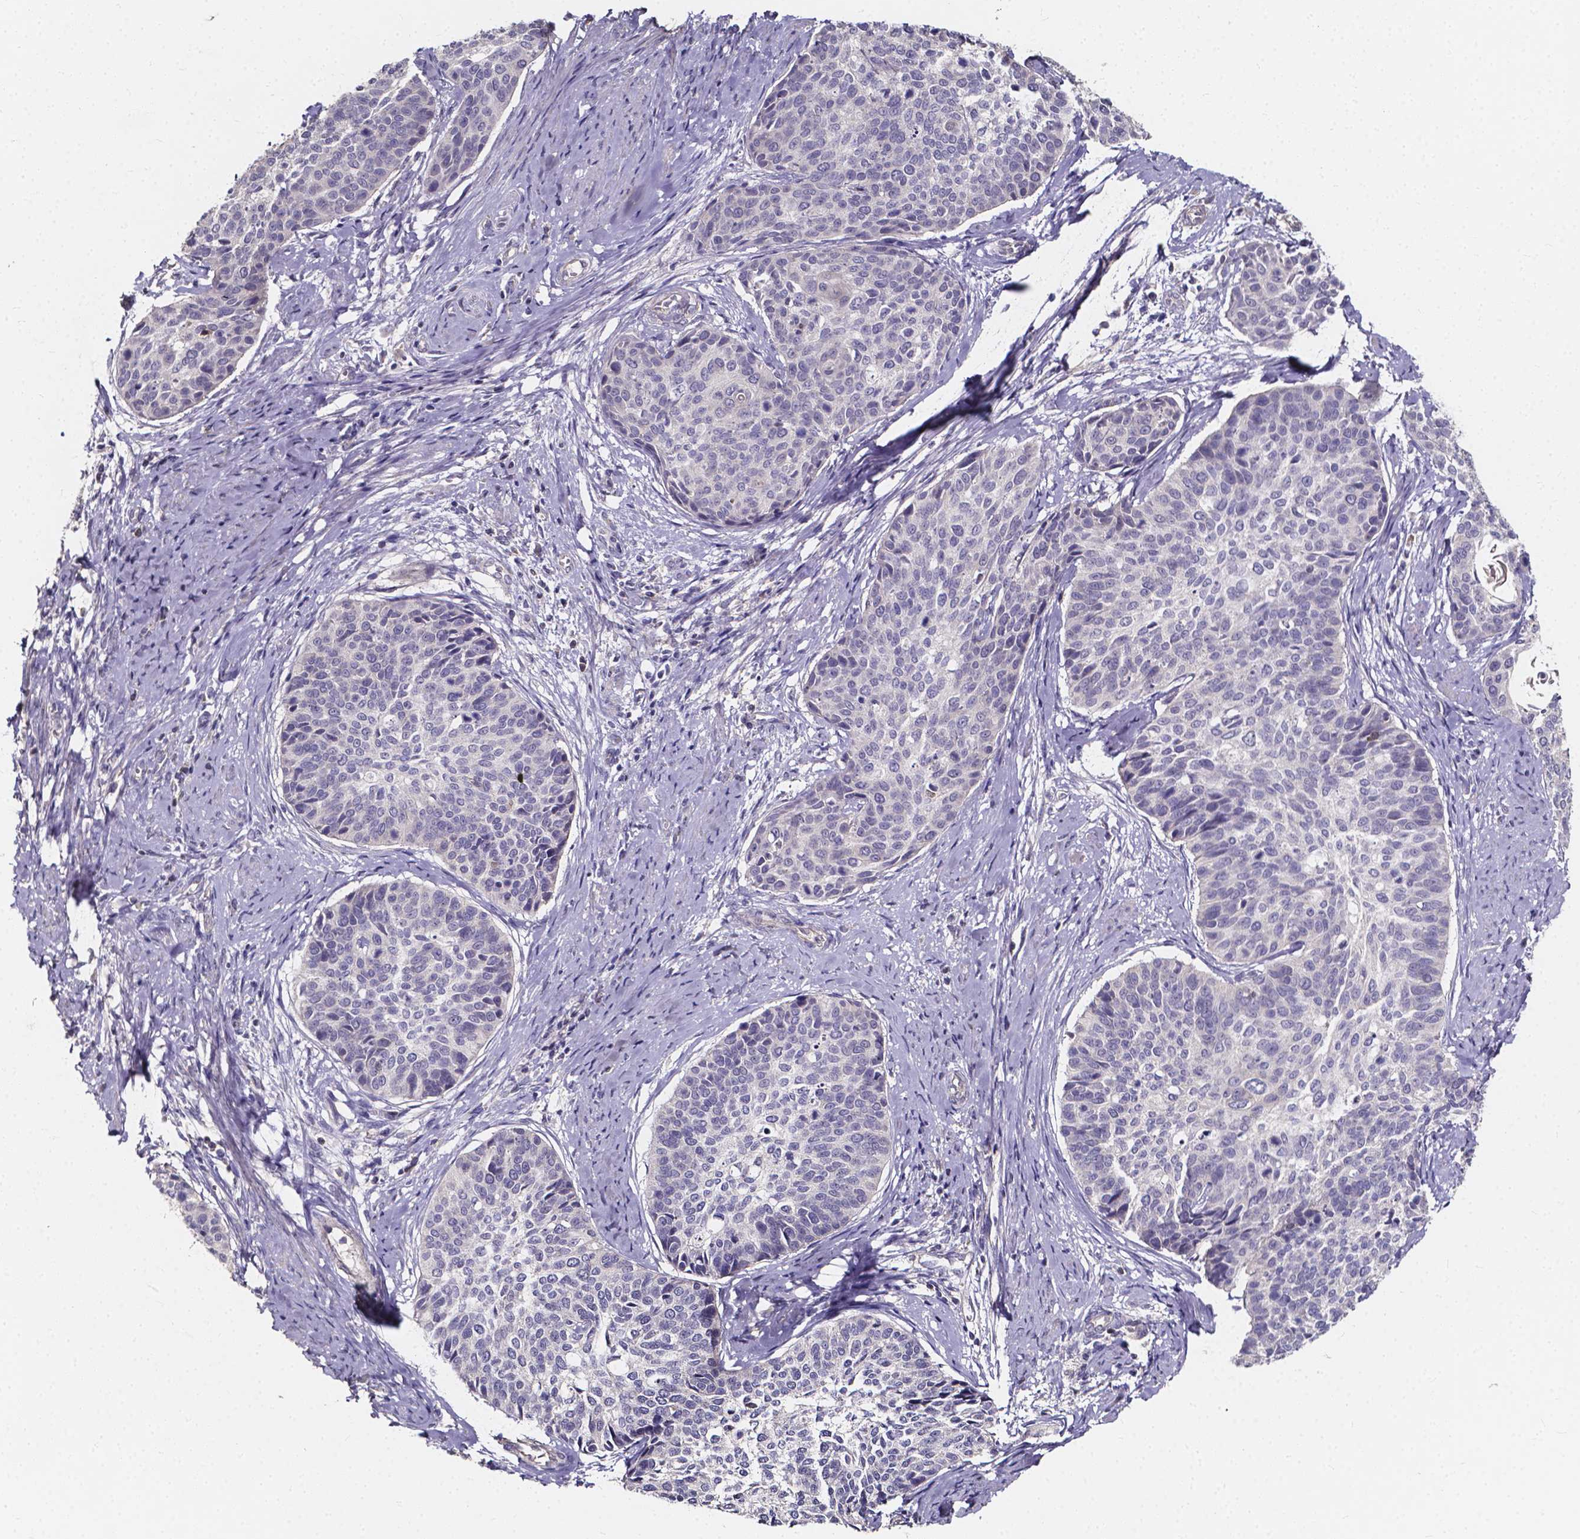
{"staining": {"intensity": "negative", "quantity": "none", "location": "none"}, "tissue": "cervical cancer", "cell_type": "Tumor cells", "image_type": "cancer", "snomed": [{"axis": "morphology", "description": "Squamous cell carcinoma, NOS"}, {"axis": "topography", "description": "Cervix"}], "caption": "Immunohistochemical staining of human cervical cancer demonstrates no significant positivity in tumor cells.", "gene": "THEMIS", "patient": {"sex": "female", "age": 69}}